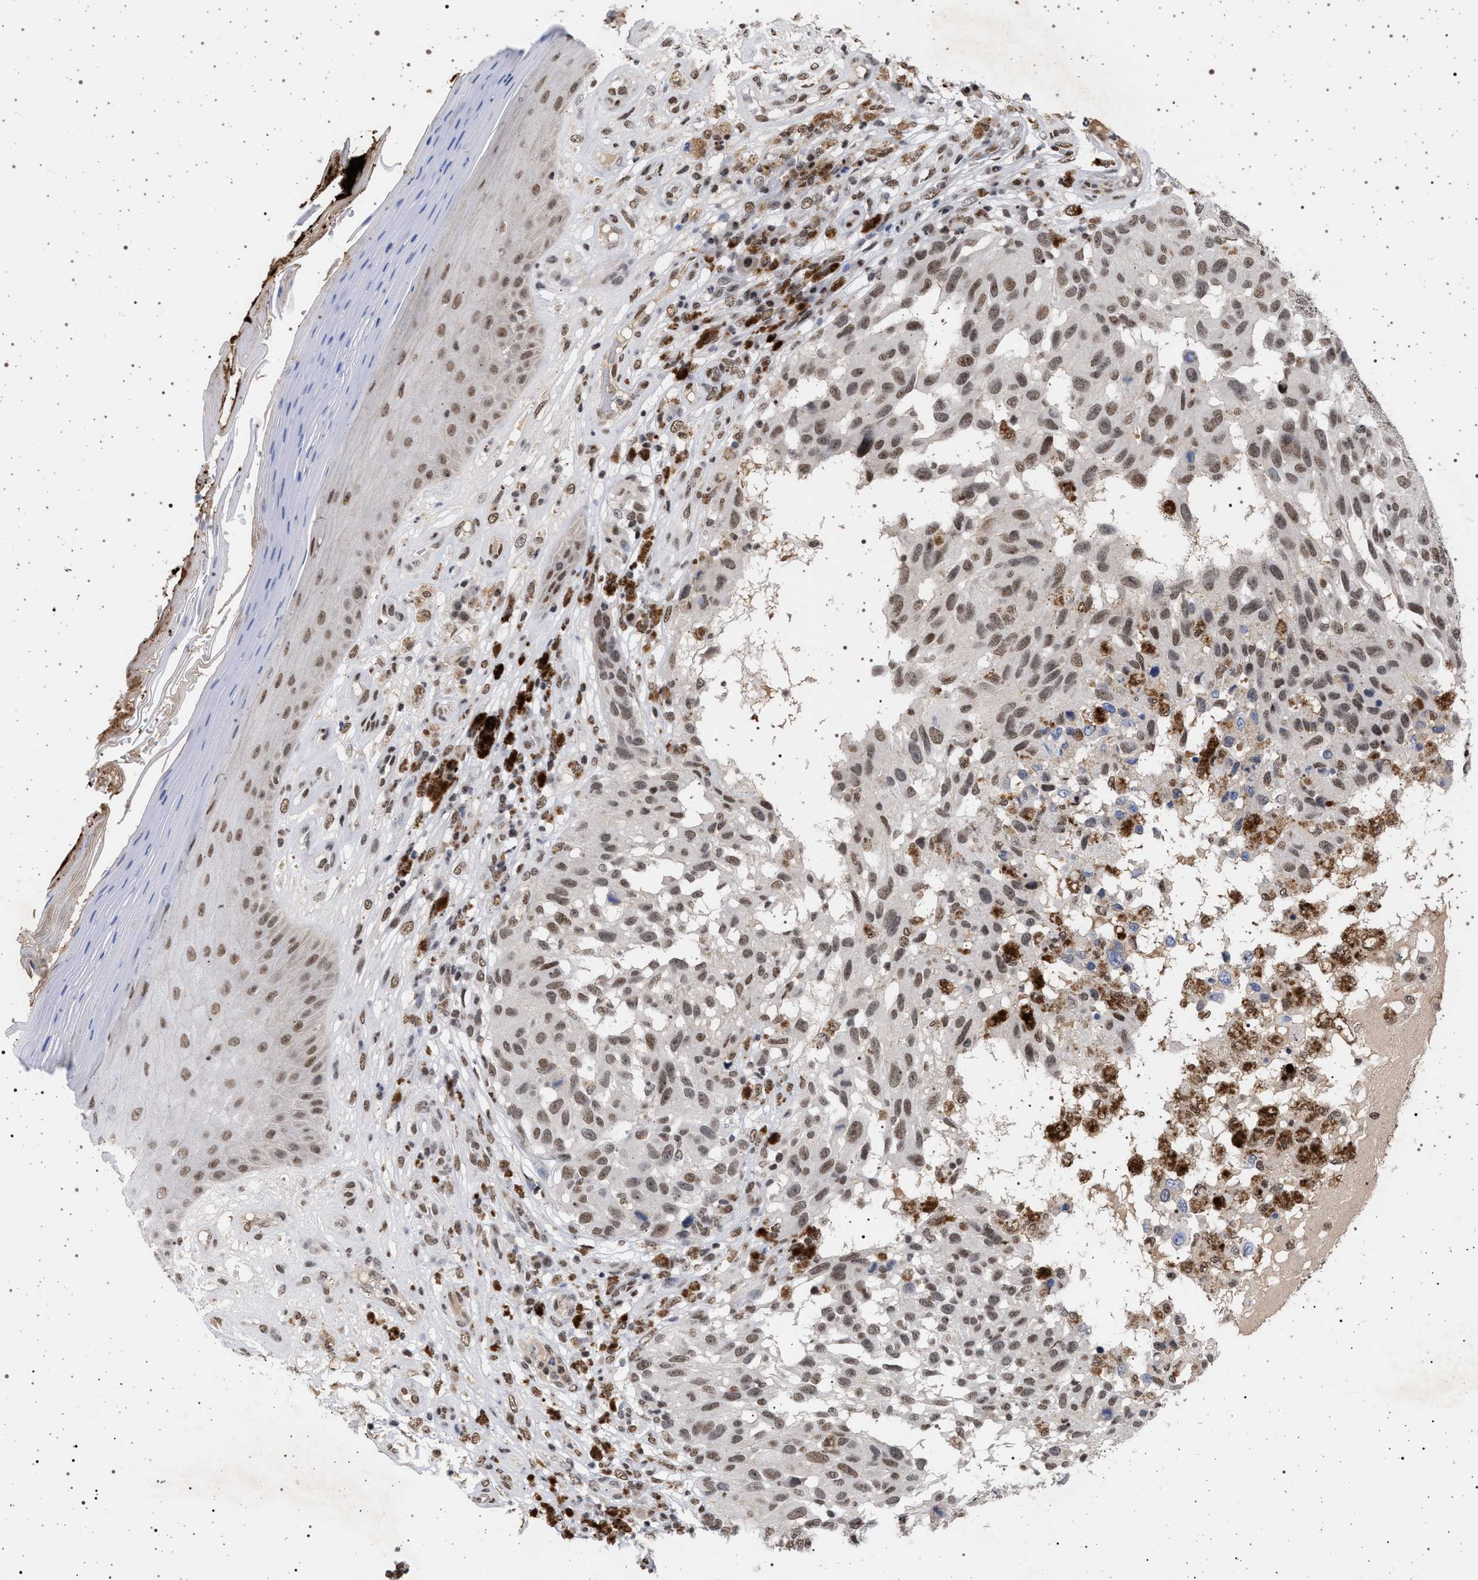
{"staining": {"intensity": "weak", "quantity": ">75%", "location": "nuclear"}, "tissue": "melanoma", "cell_type": "Tumor cells", "image_type": "cancer", "snomed": [{"axis": "morphology", "description": "Malignant melanoma, NOS"}, {"axis": "topography", "description": "Skin"}], "caption": "The immunohistochemical stain highlights weak nuclear positivity in tumor cells of melanoma tissue.", "gene": "PHF12", "patient": {"sex": "female", "age": 73}}